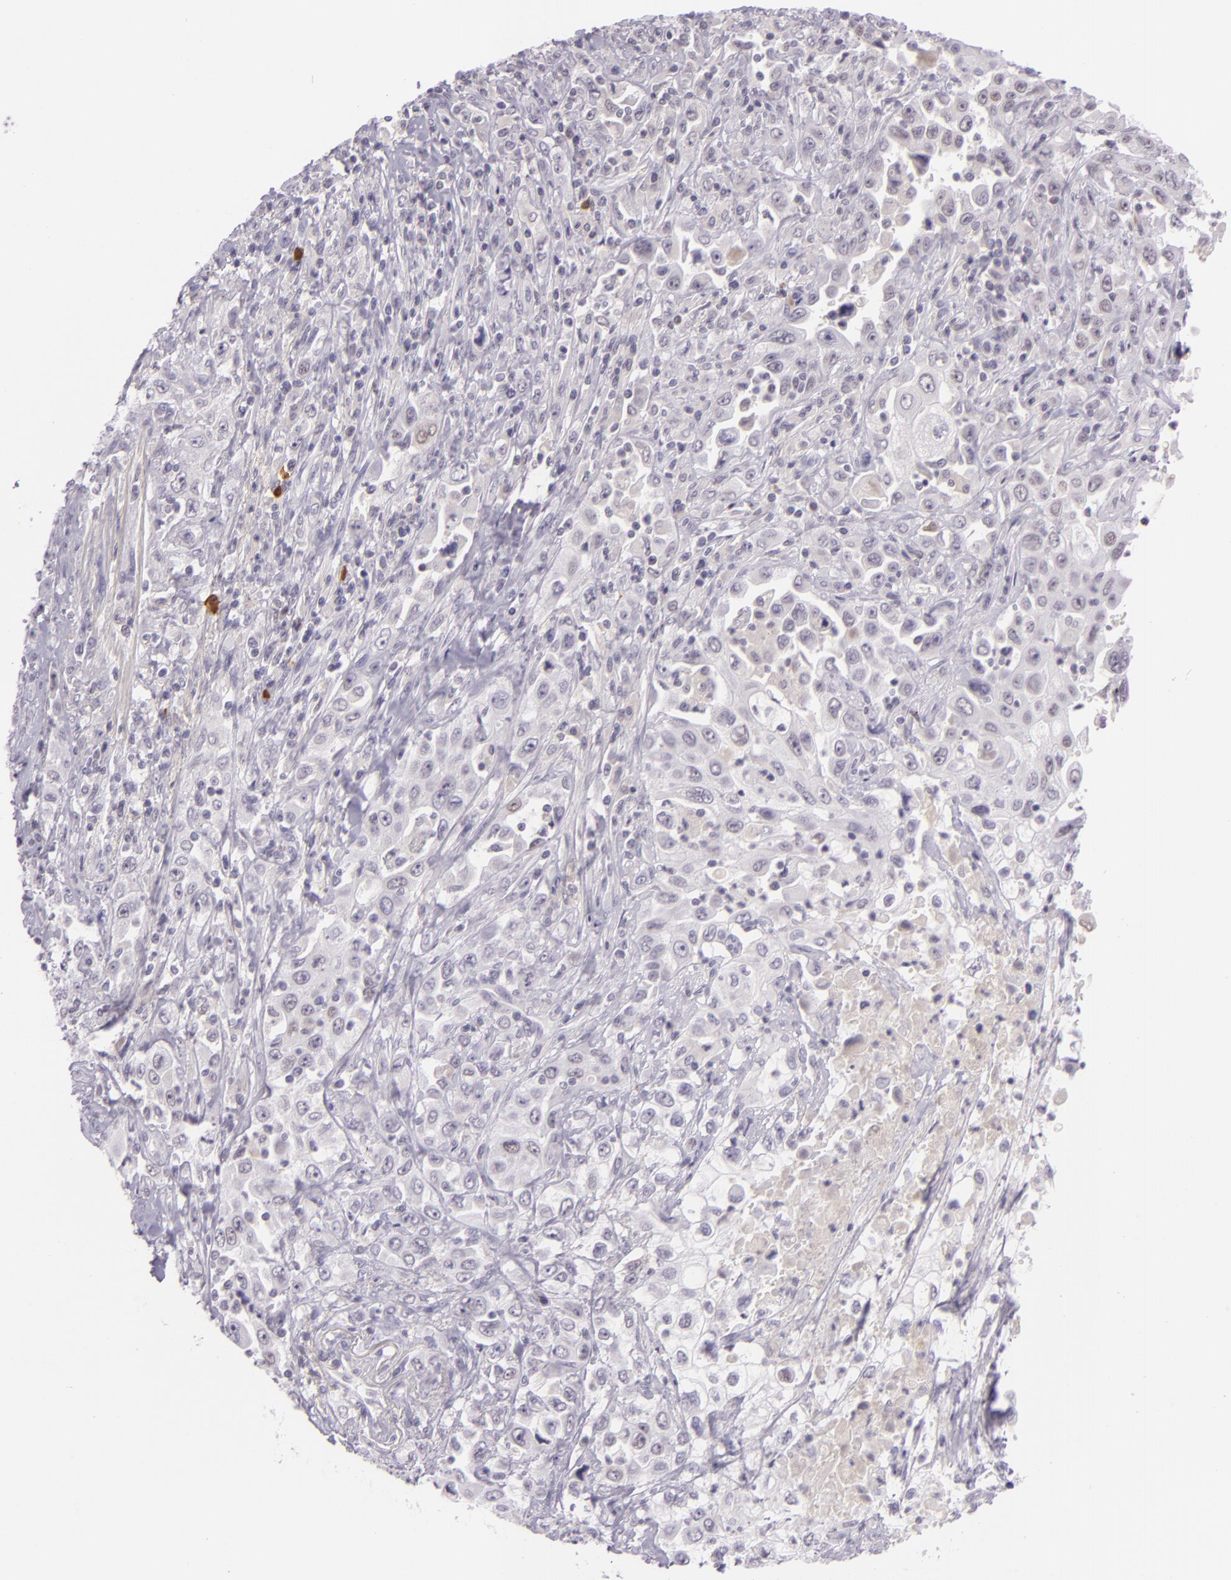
{"staining": {"intensity": "negative", "quantity": "none", "location": "none"}, "tissue": "pancreatic cancer", "cell_type": "Tumor cells", "image_type": "cancer", "snomed": [{"axis": "morphology", "description": "Adenocarcinoma, NOS"}, {"axis": "topography", "description": "Pancreas"}], "caption": "Pancreatic cancer was stained to show a protein in brown. There is no significant staining in tumor cells. The staining was performed using DAB to visualize the protein expression in brown, while the nuclei were stained in blue with hematoxylin (Magnification: 20x).", "gene": "CHEK2", "patient": {"sex": "male", "age": 70}}